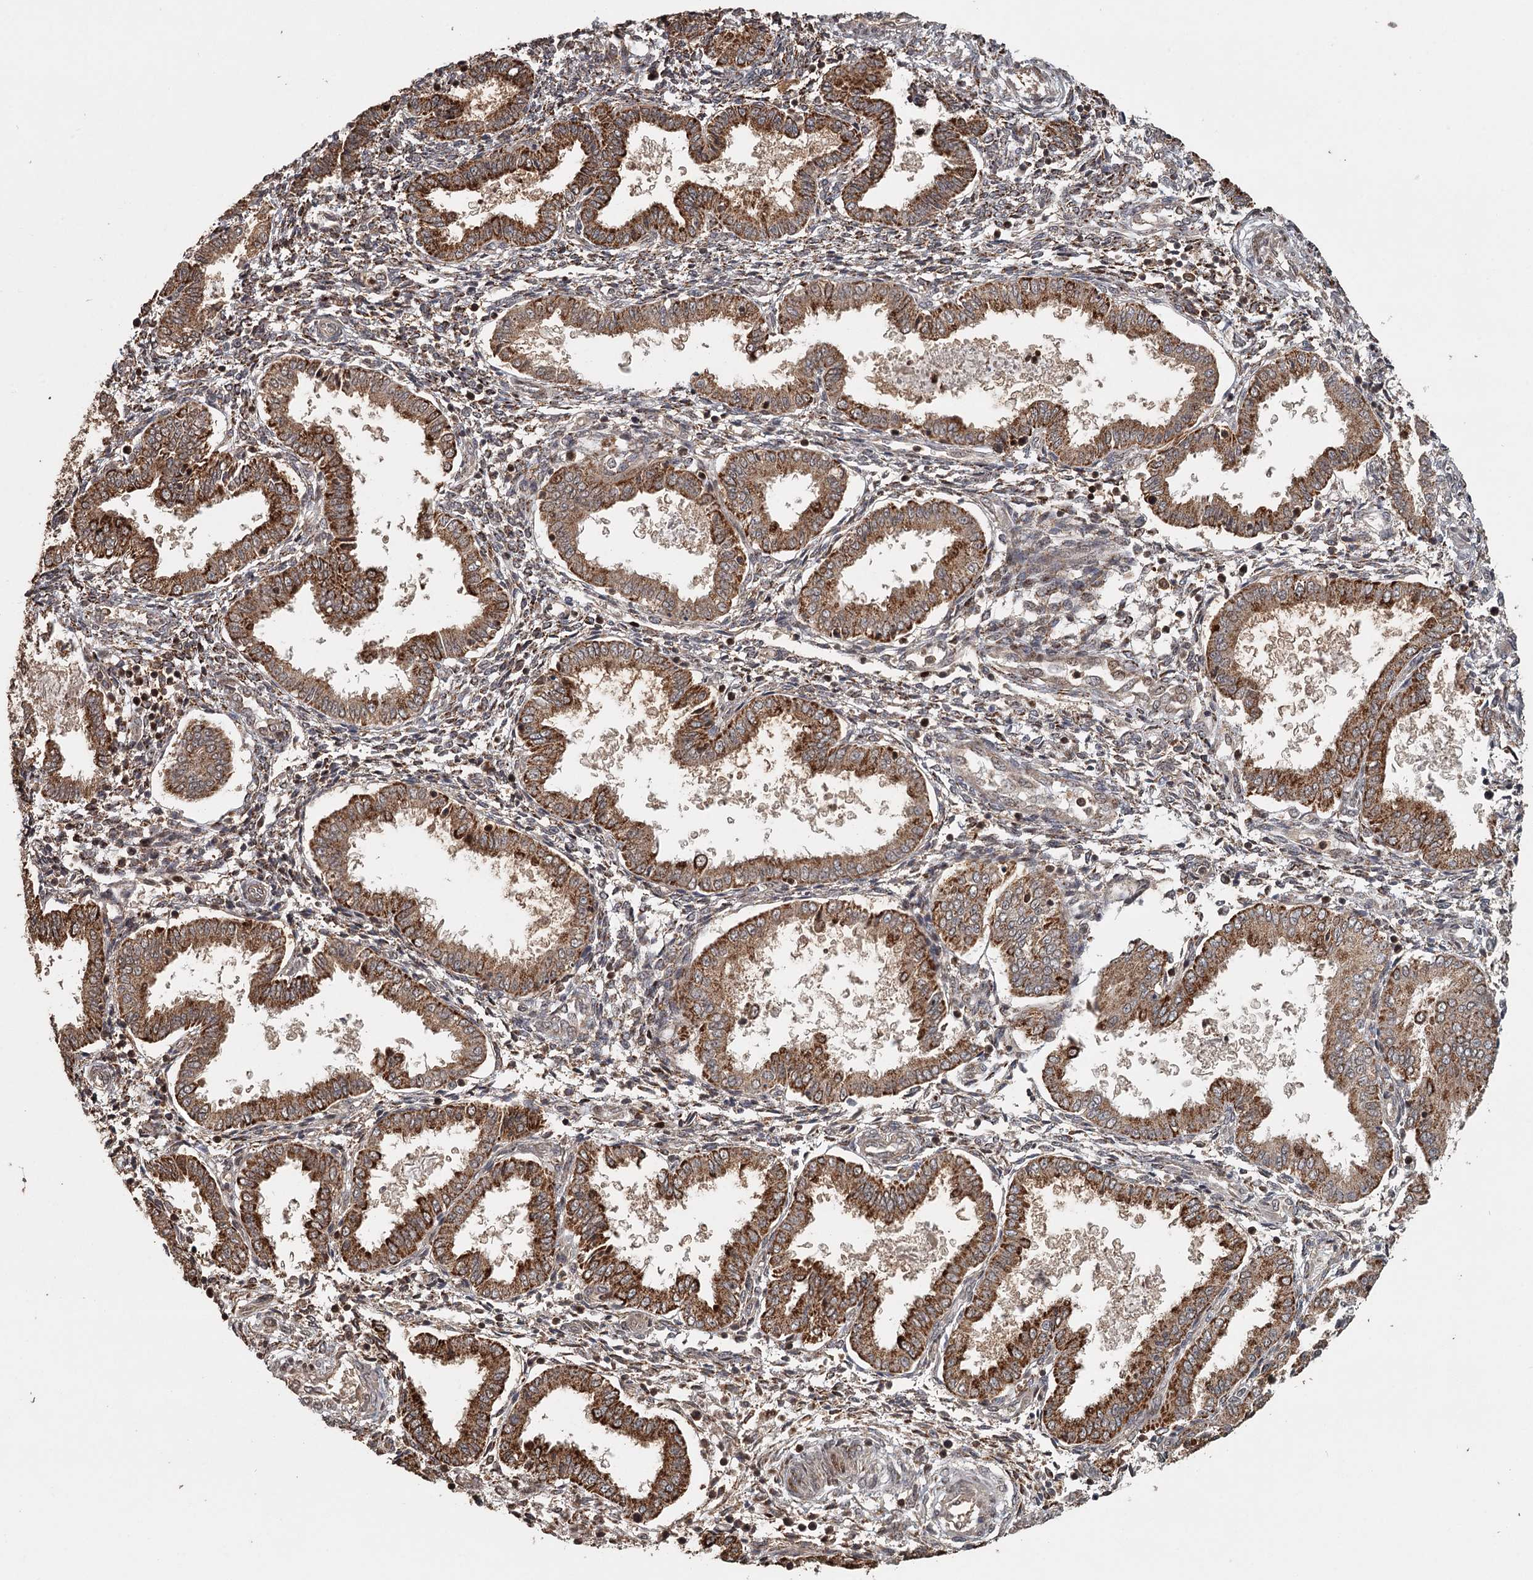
{"staining": {"intensity": "moderate", "quantity": "25%-75%", "location": "cytoplasmic/membranous"}, "tissue": "endometrium", "cell_type": "Cells in endometrial stroma", "image_type": "normal", "snomed": [{"axis": "morphology", "description": "Normal tissue, NOS"}, {"axis": "topography", "description": "Endometrium"}], "caption": "Cells in endometrial stroma display moderate cytoplasmic/membranous expression in about 25%-75% of cells in unremarkable endometrium.", "gene": "FAXC", "patient": {"sex": "female", "age": 33}}